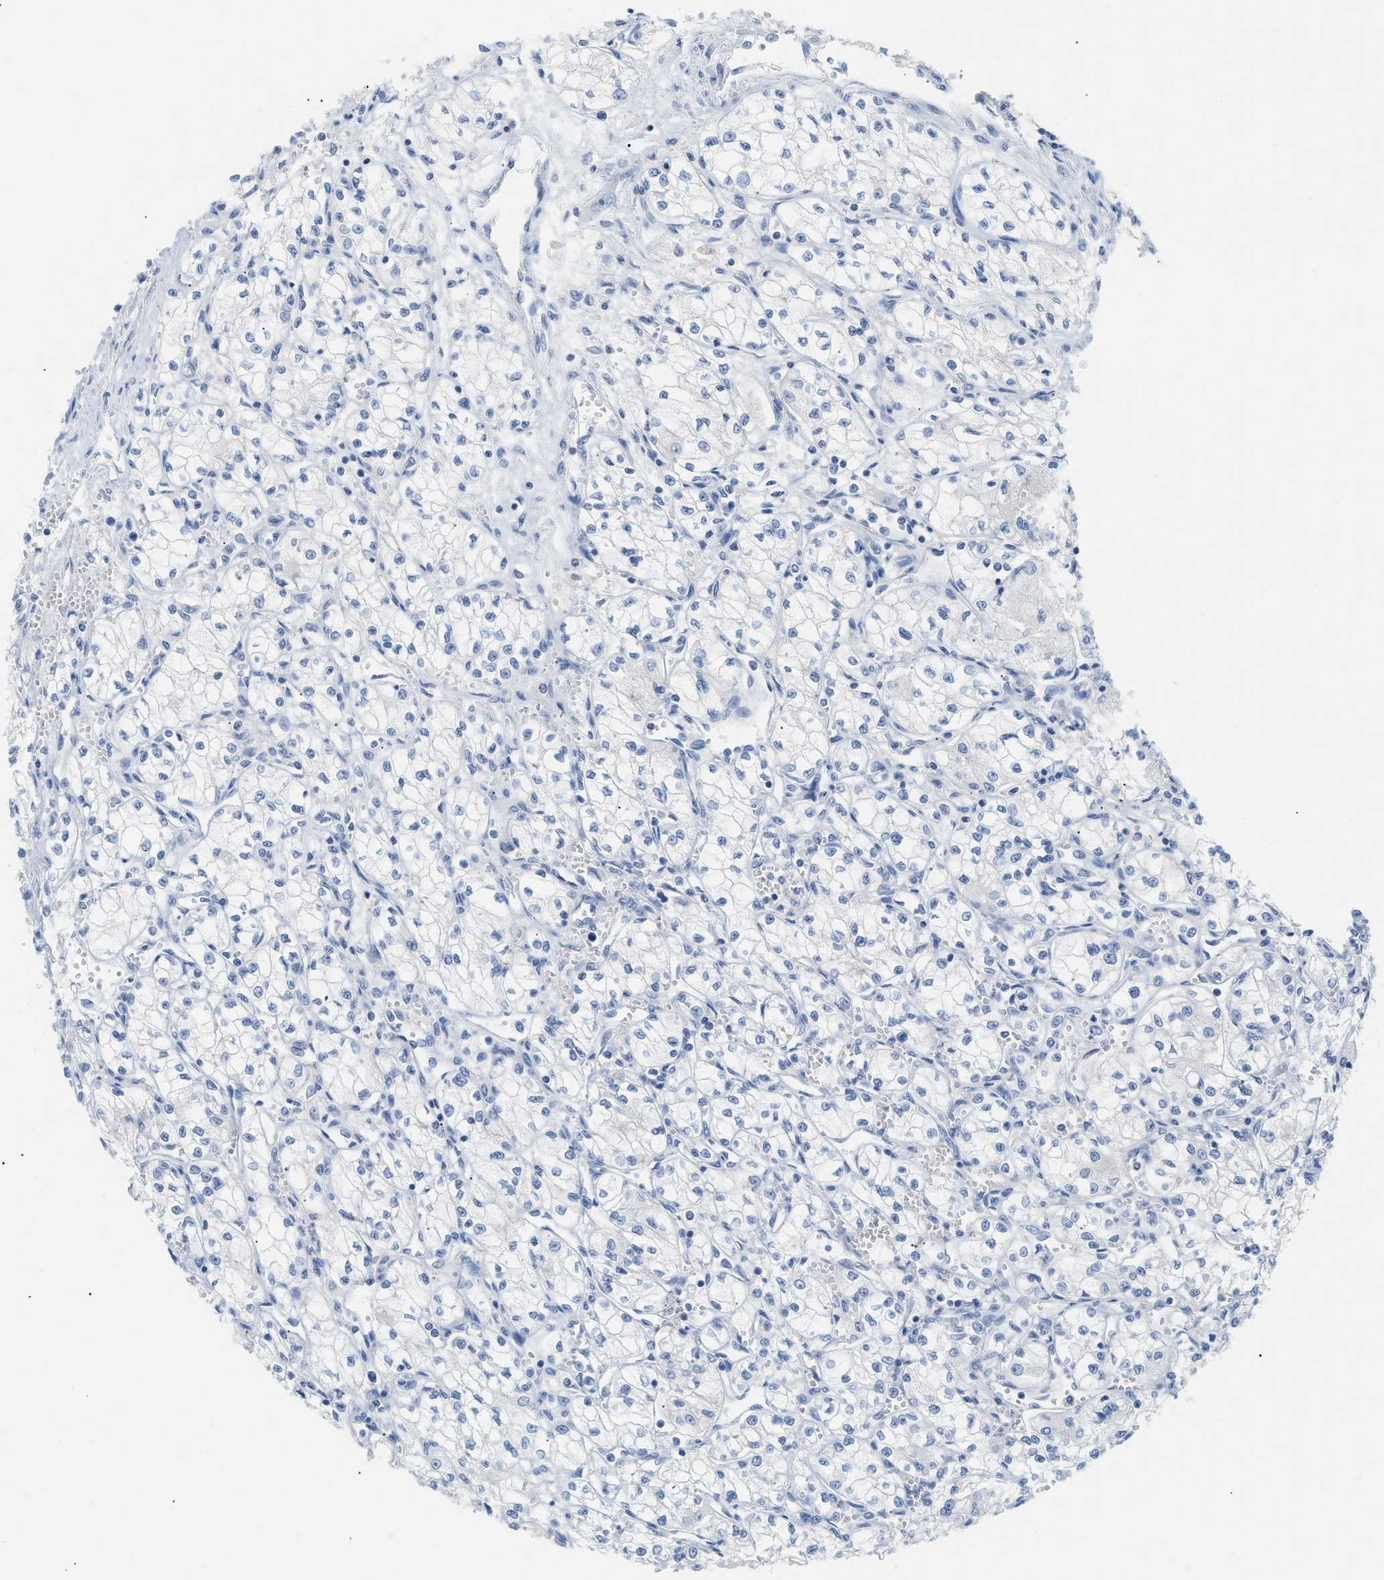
{"staining": {"intensity": "negative", "quantity": "none", "location": "none"}, "tissue": "renal cancer", "cell_type": "Tumor cells", "image_type": "cancer", "snomed": [{"axis": "morphology", "description": "Normal tissue, NOS"}, {"axis": "morphology", "description": "Adenocarcinoma, NOS"}, {"axis": "topography", "description": "Kidney"}], "caption": "Renal cancer (adenocarcinoma) was stained to show a protein in brown. There is no significant positivity in tumor cells.", "gene": "PAPPA", "patient": {"sex": "male", "age": 59}}